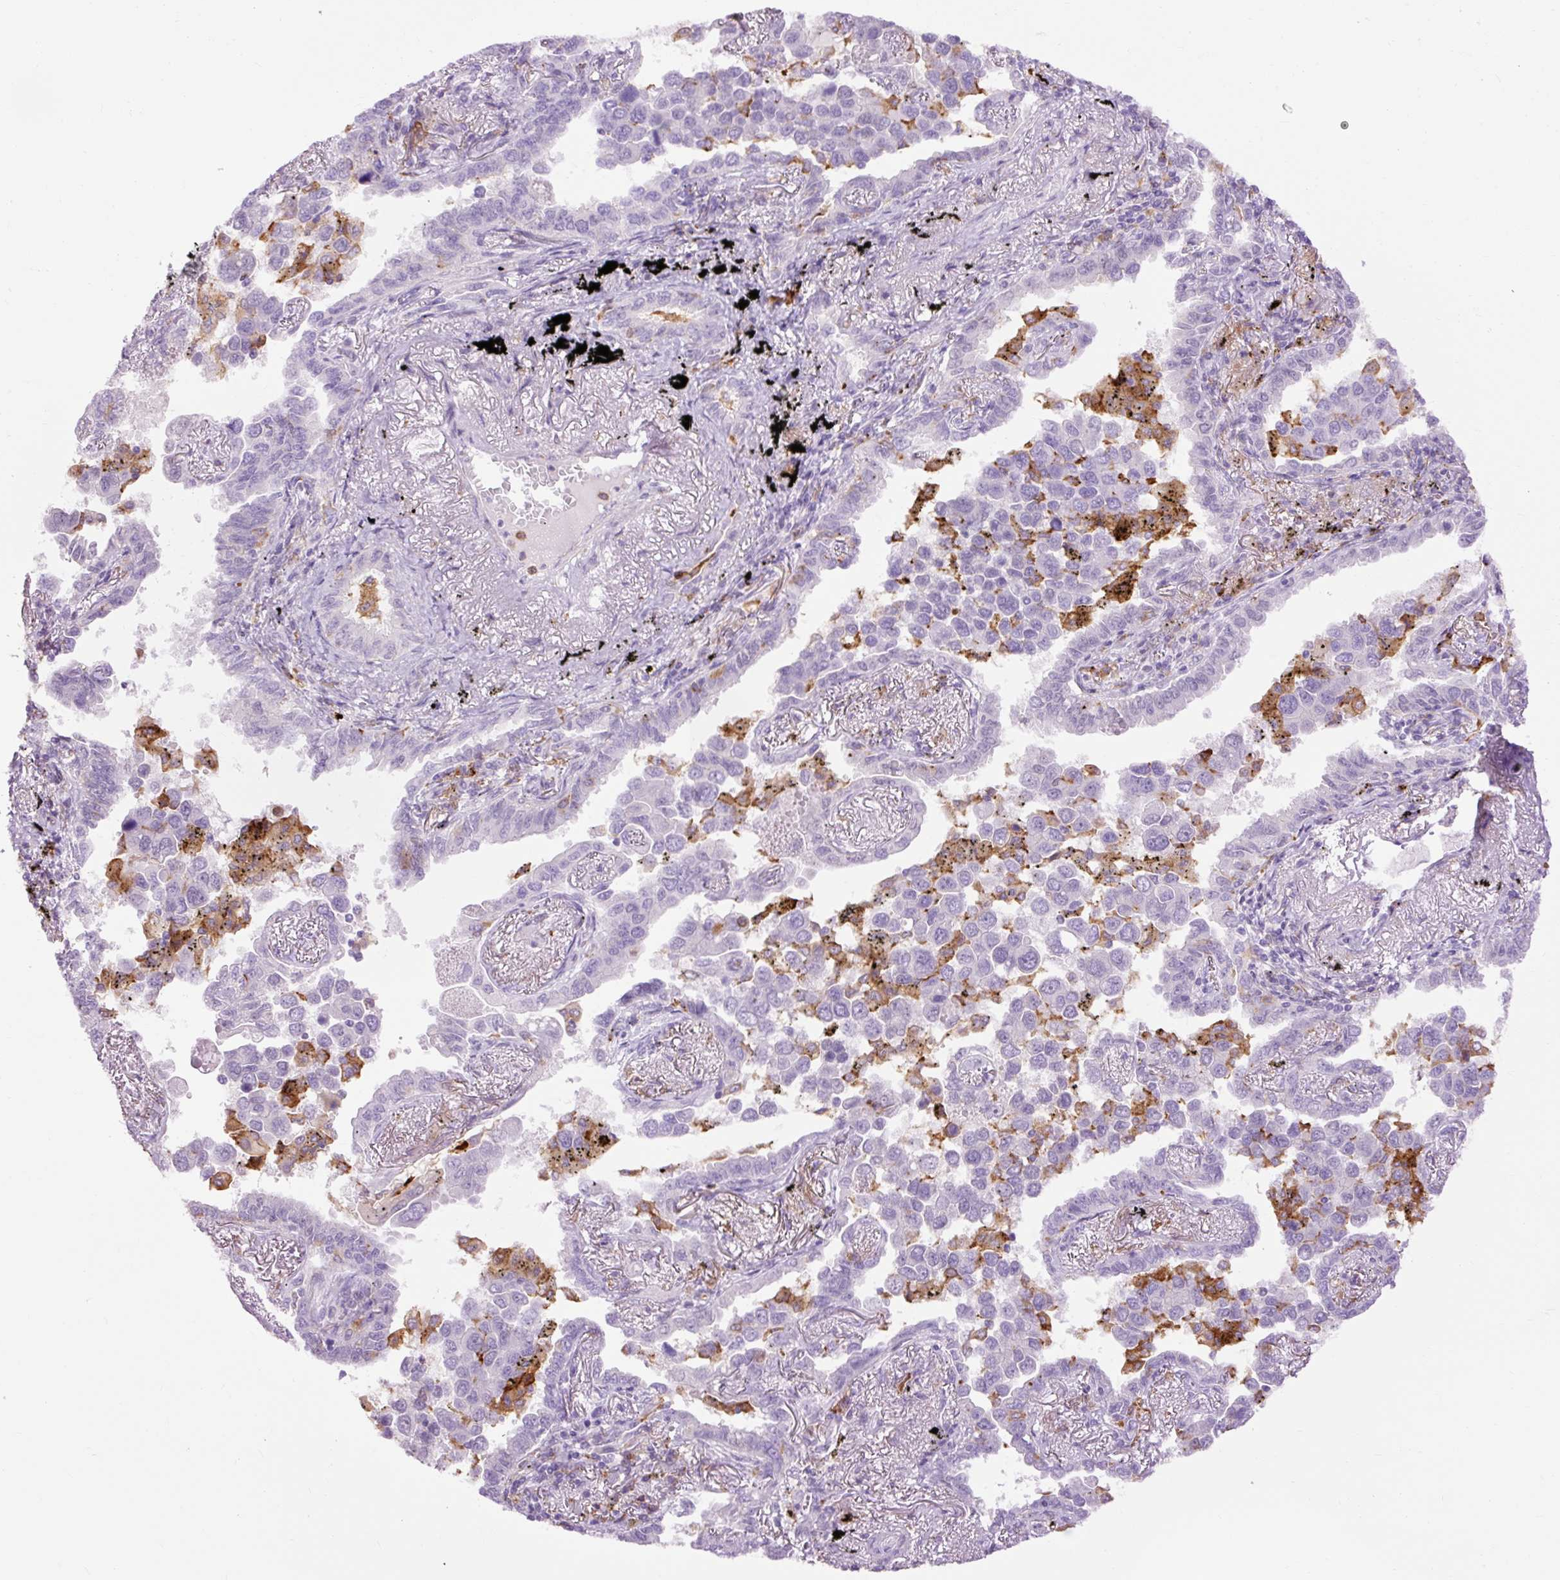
{"staining": {"intensity": "negative", "quantity": "none", "location": "none"}, "tissue": "lung cancer", "cell_type": "Tumor cells", "image_type": "cancer", "snomed": [{"axis": "morphology", "description": "Adenocarcinoma, NOS"}, {"axis": "topography", "description": "Lung"}], "caption": "The histopathology image displays no significant expression in tumor cells of adenocarcinoma (lung).", "gene": "LY86", "patient": {"sex": "male", "age": 67}}